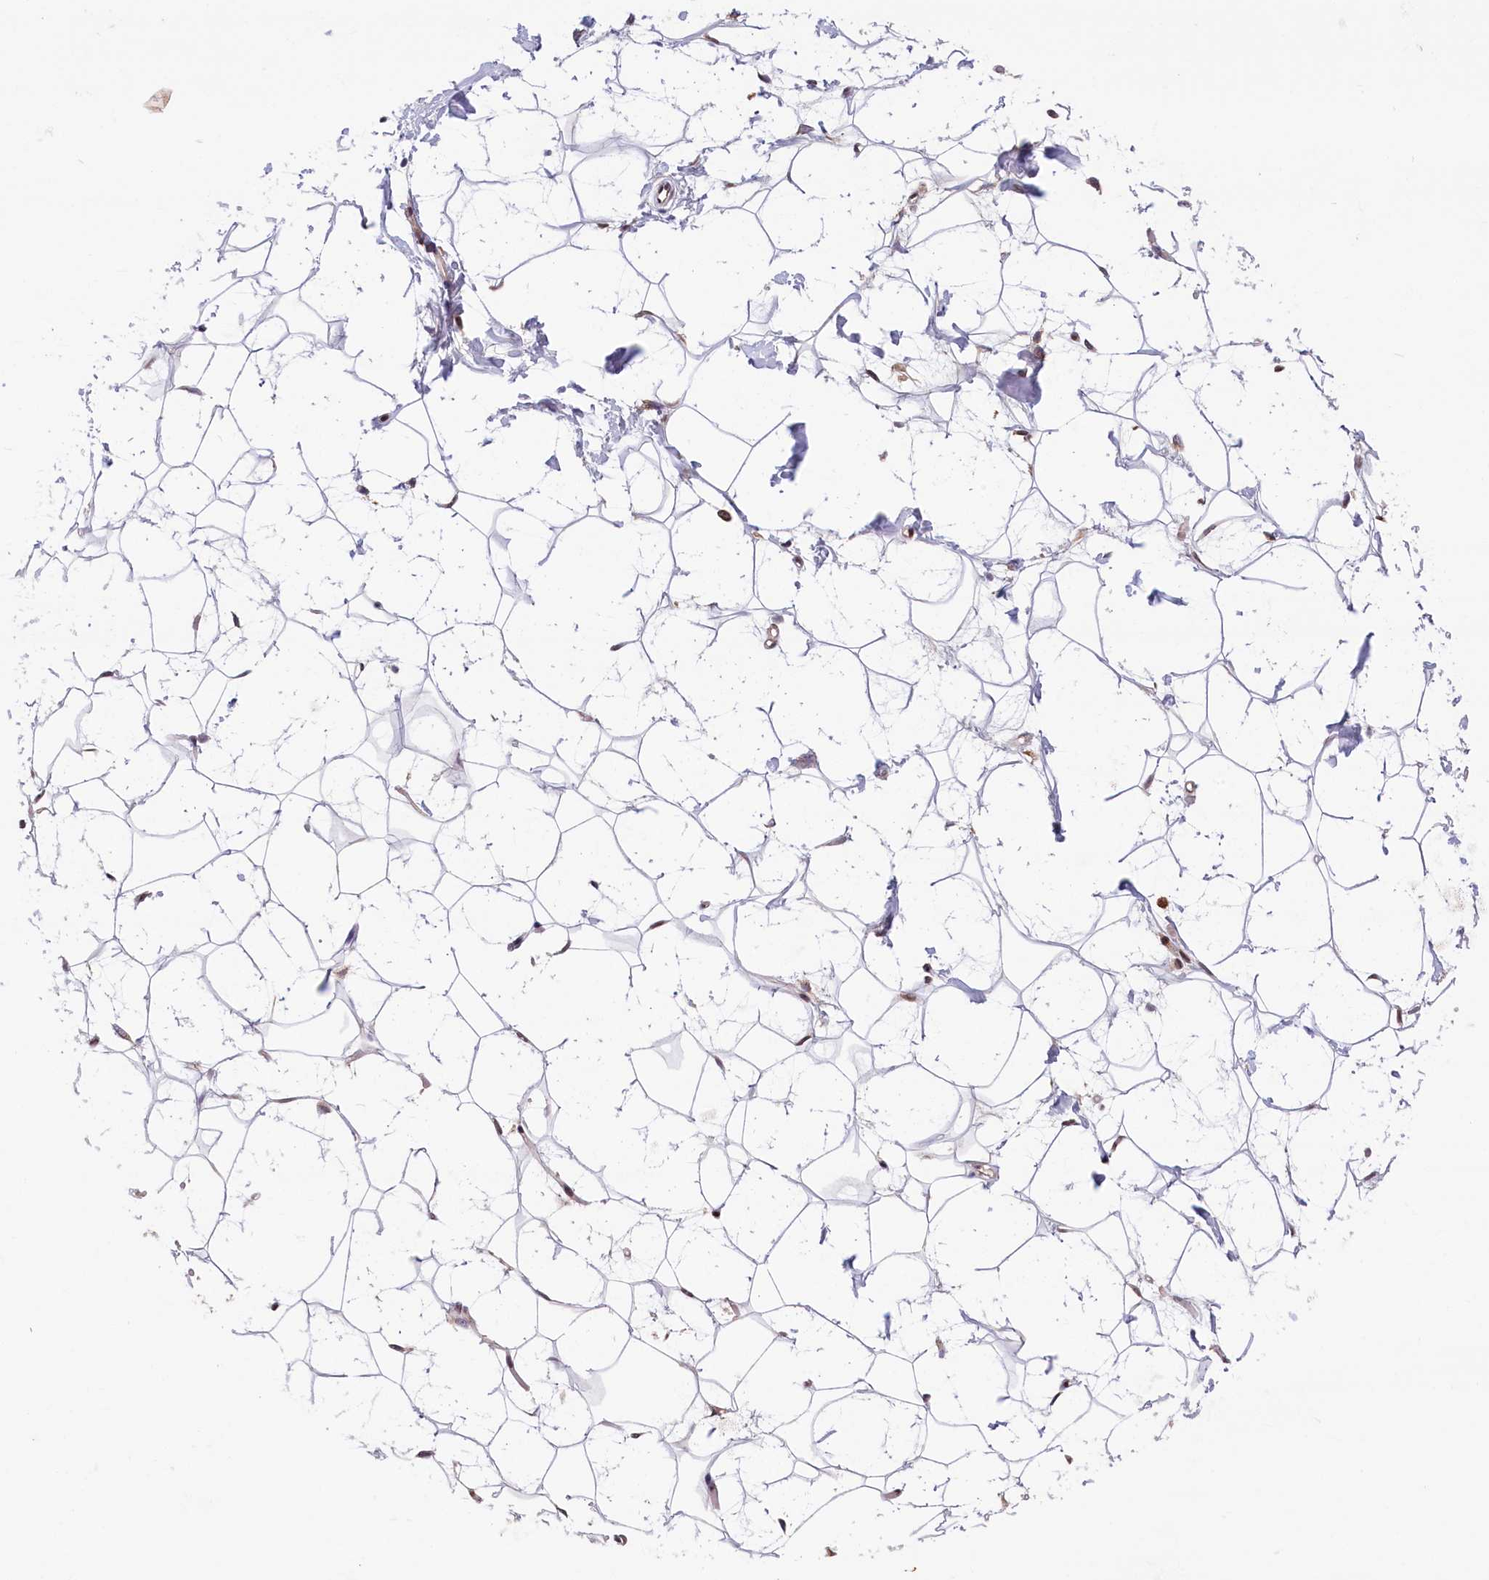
{"staining": {"intensity": "moderate", "quantity": "25%-75%", "location": "nuclear"}, "tissue": "adipose tissue", "cell_type": "Adipocytes", "image_type": "normal", "snomed": [{"axis": "morphology", "description": "Normal tissue, NOS"}, {"axis": "topography", "description": "Breast"}], "caption": "Adipocytes show medium levels of moderate nuclear expression in about 25%-75% of cells in benign human adipose tissue. Nuclei are stained in blue.", "gene": "KCNK6", "patient": {"sex": "female", "age": 26}}